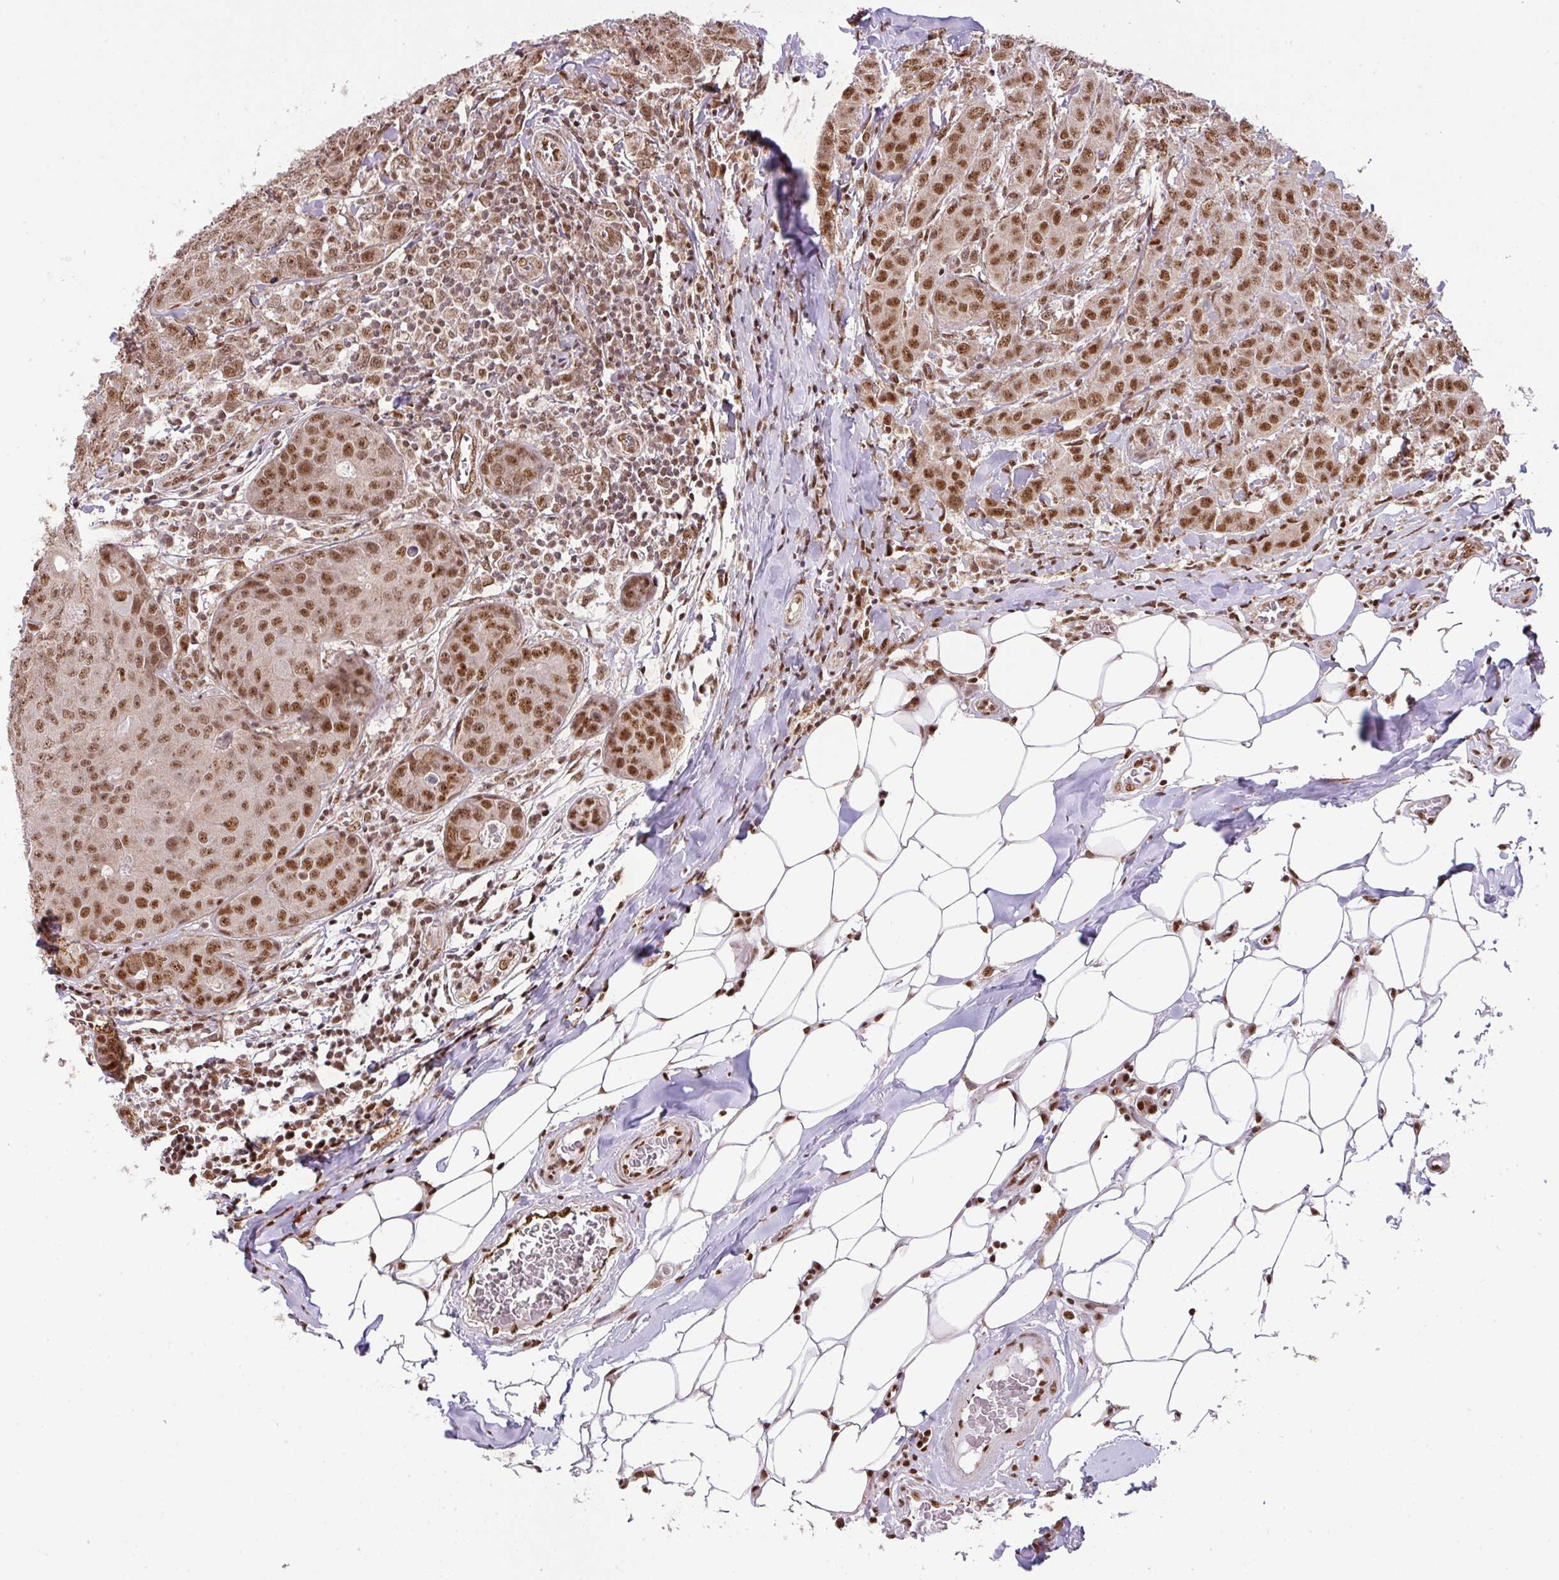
{"staining": {"intensity": "moderate", "quantity": ">75%", "location": "nuclear"}, "tissue": "breast cancer", "cell_type": "Tumor cells", "image_type": "cancer", "snomed": [{"axis": "morphology", "description": "Duct carcinoma"}, {"axis": "topography", "description": "Breast"}], "caption": "Tumor cells reveal moderate nuclear staining in about >75% of cells in breast cancer.", "gene": "PLK1", "patient": {"sex": "female", "age": 43}}